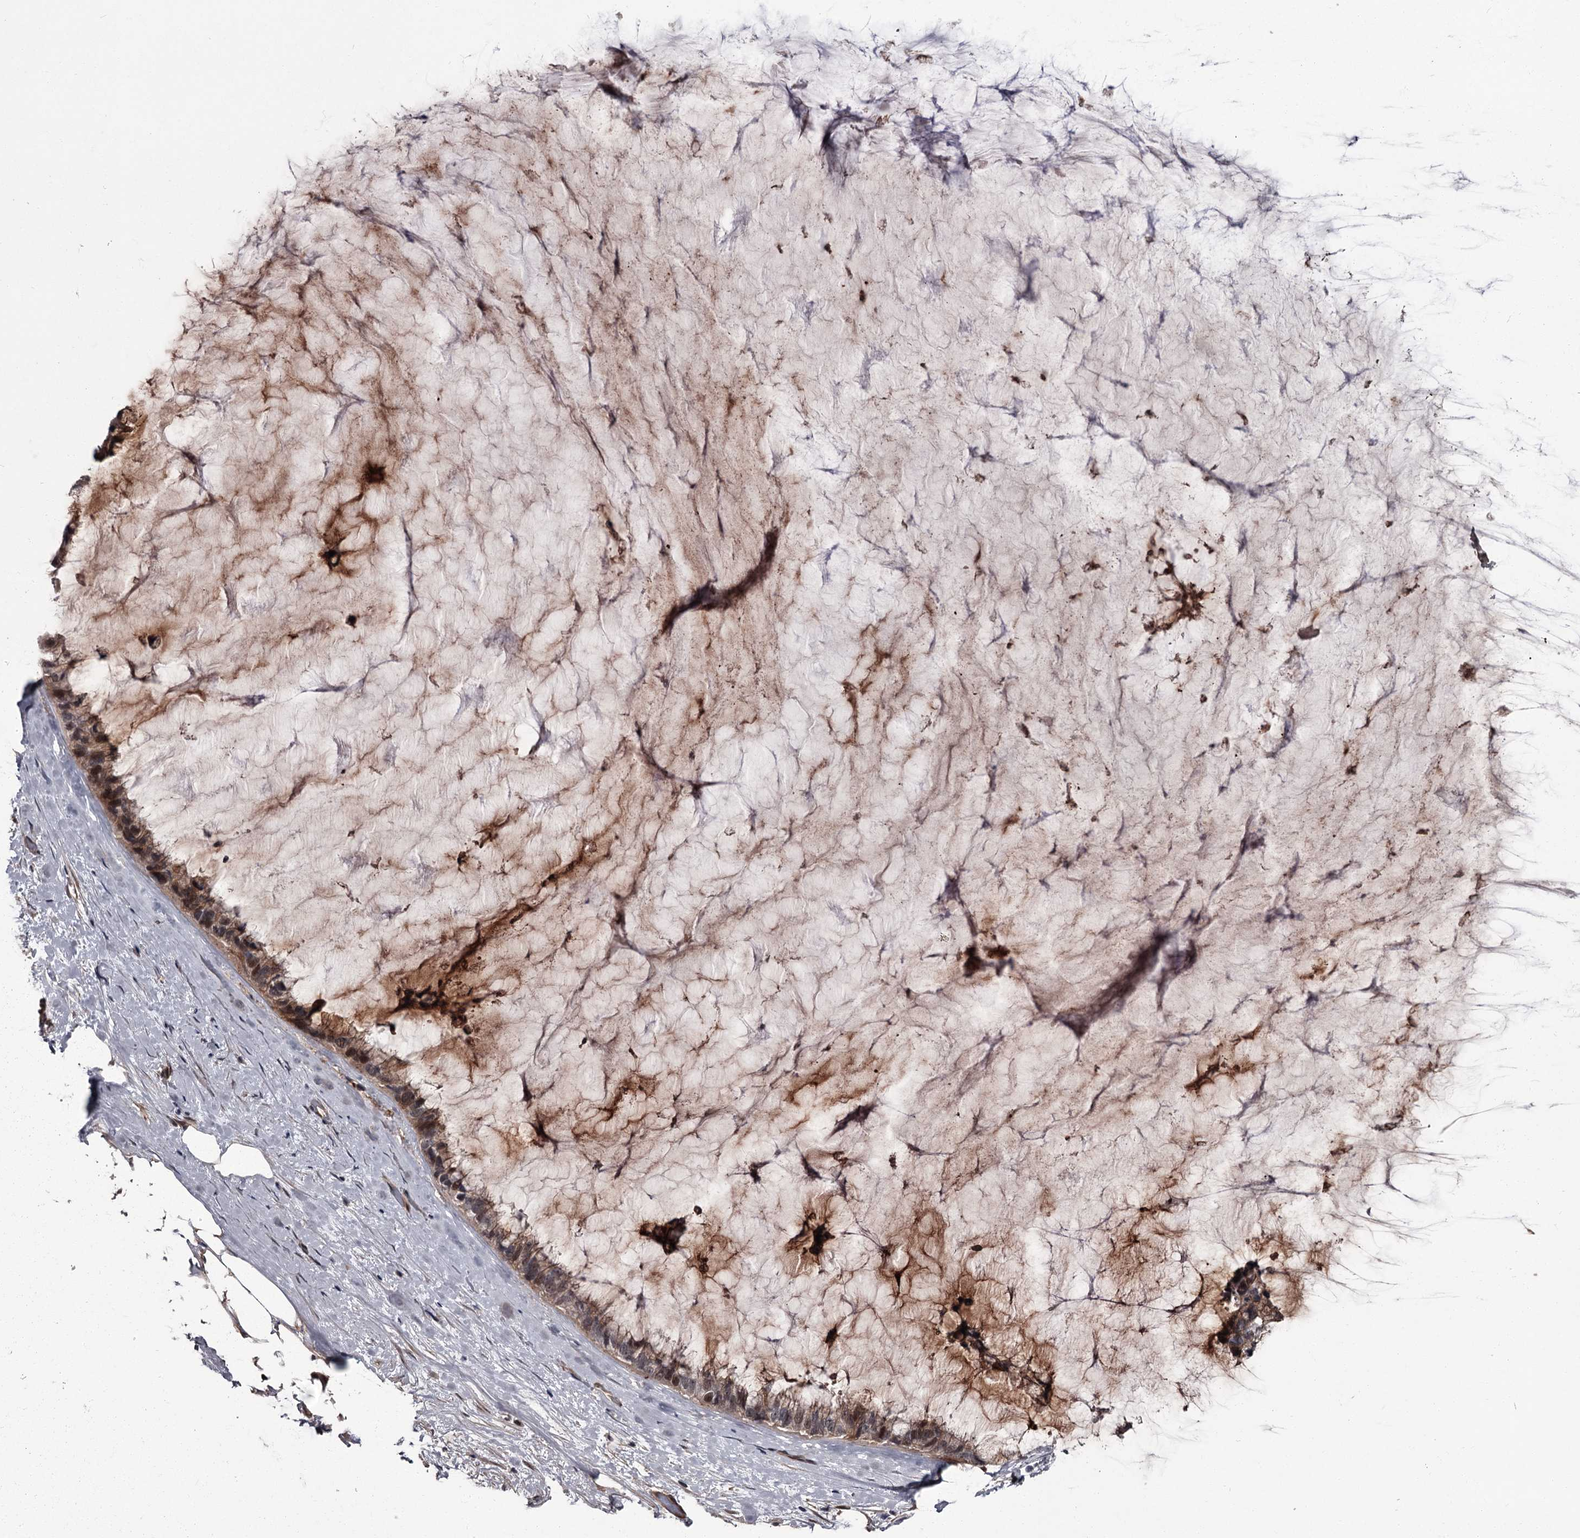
{"staining": {"intensity": "weak", "quantity": ">75%", "location": "cytoplasmic/membranous"}, "tissue": "ovarian cancer", "cell_type": "Tumor cells", "image_type": "cancer", "snomed": [{"axis": "morphology", "description": "Cystadenocarcinoma, mucinous, NOS"}, {"axis": "topography", "description": "Ovary"}], "caption": "Immunohistochemistry (IHC) staining of ovarian cancer, which displays low levels of weak cytoplasmic/membranous staining in about >75% of tumor cells indicating weak cytoplasmic/membranous protein positivity. The staining was performed using DAB (brown) for protein detection and nuclei were counterstained in hematoxylin (blue).", "gene": "CDC42EP2", "patient": {"sex": "female", "age": 39}}